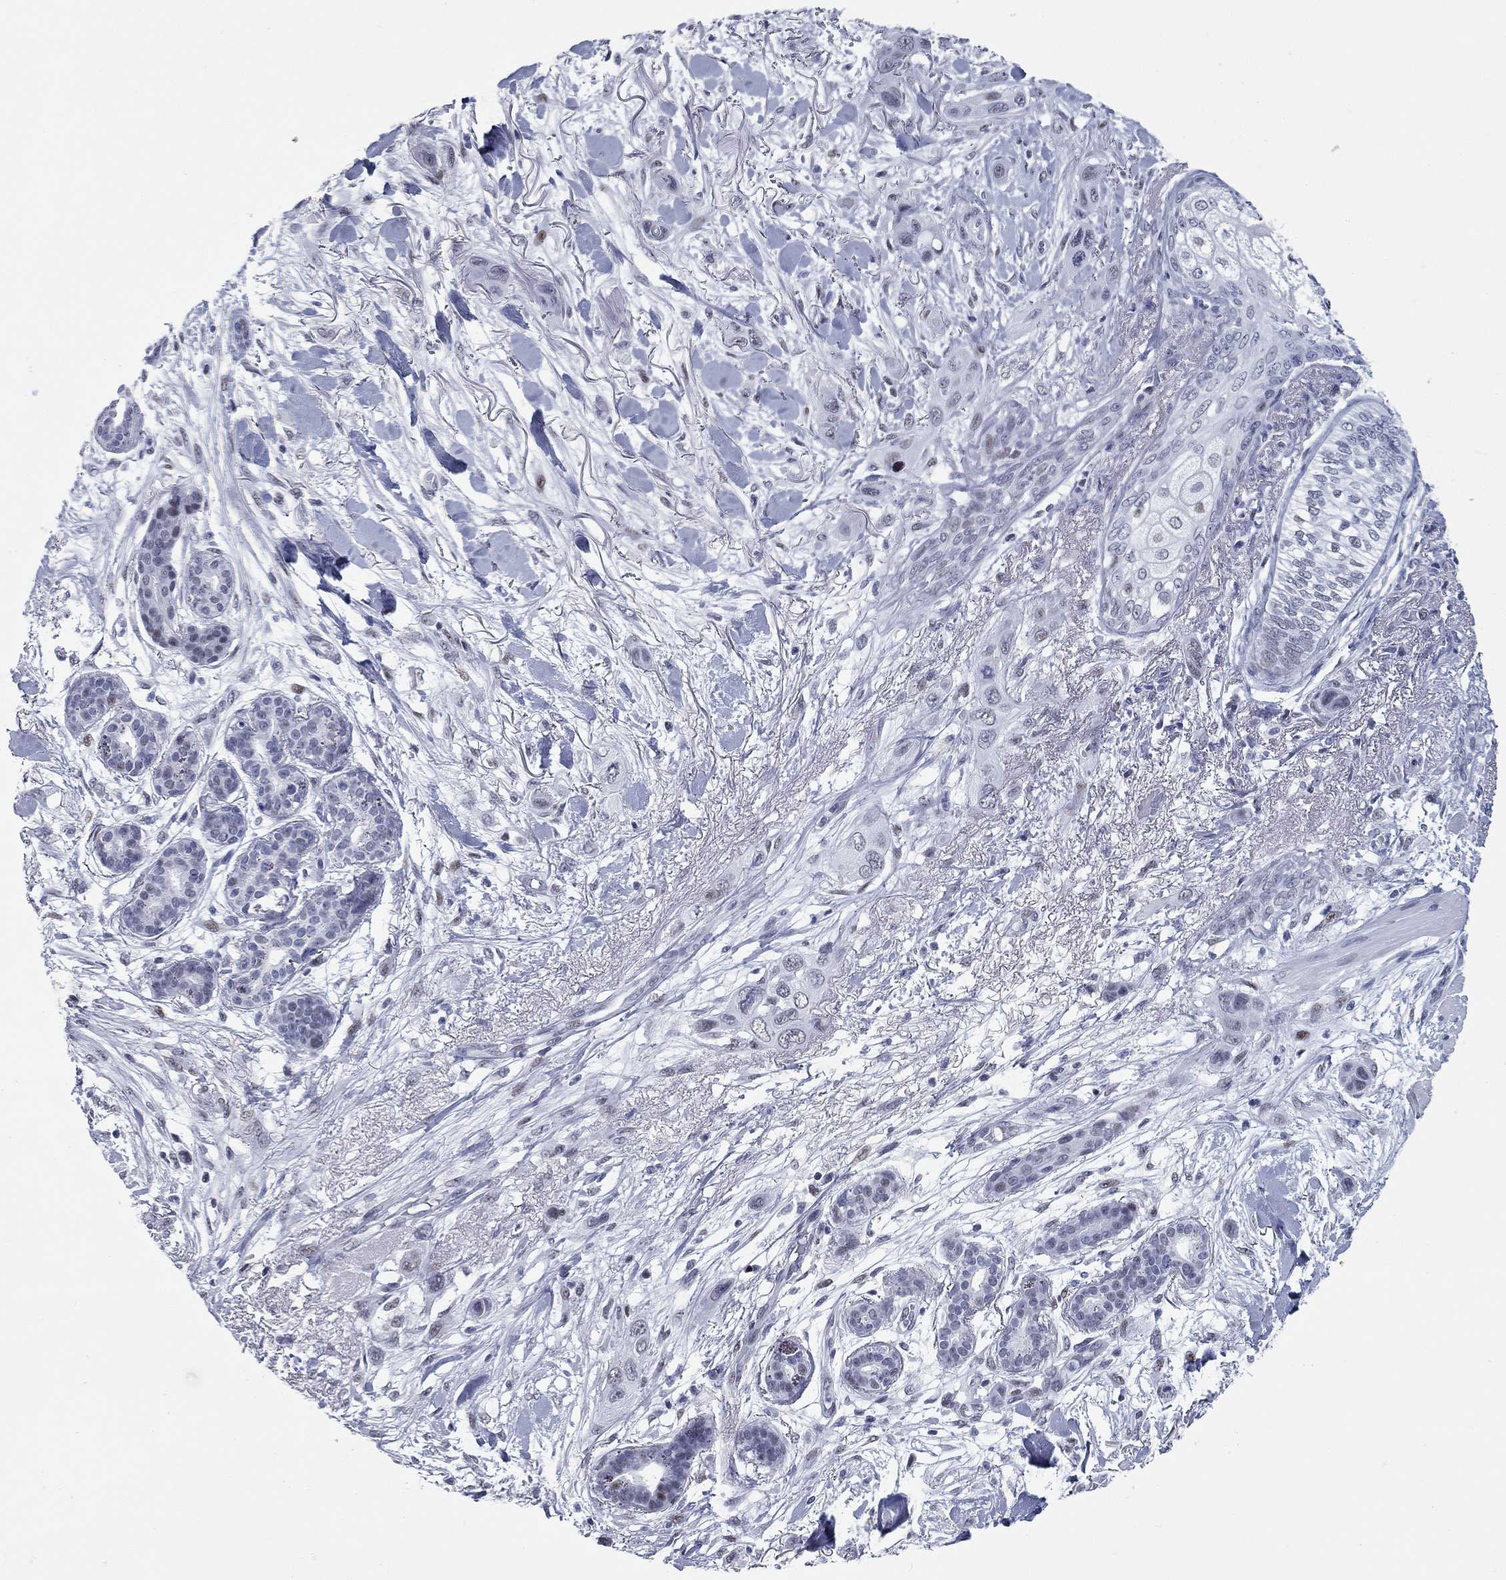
{"staining": {"intensity": "moderate", "quantity": "<25%", "location": "nuclear"}, "tissue": "skin cancer", "cell_type": "Tumor cells", "image_type": "cancer", "snomed": [{"axis": "morphology", "description": "Squamous cell carcinoma, NOS"}, {"axis": "topography", "description": "Skin"}], "caption": "Brown immunohistochemical staining in skin cancer displays moderate nuclear staining in about <25% of tumor cells. (brown staining indicates protein expression, while blue staining denotes nuclei).", "gene": "ASF1B", "patient": {"sex": "male", "age": 79}}